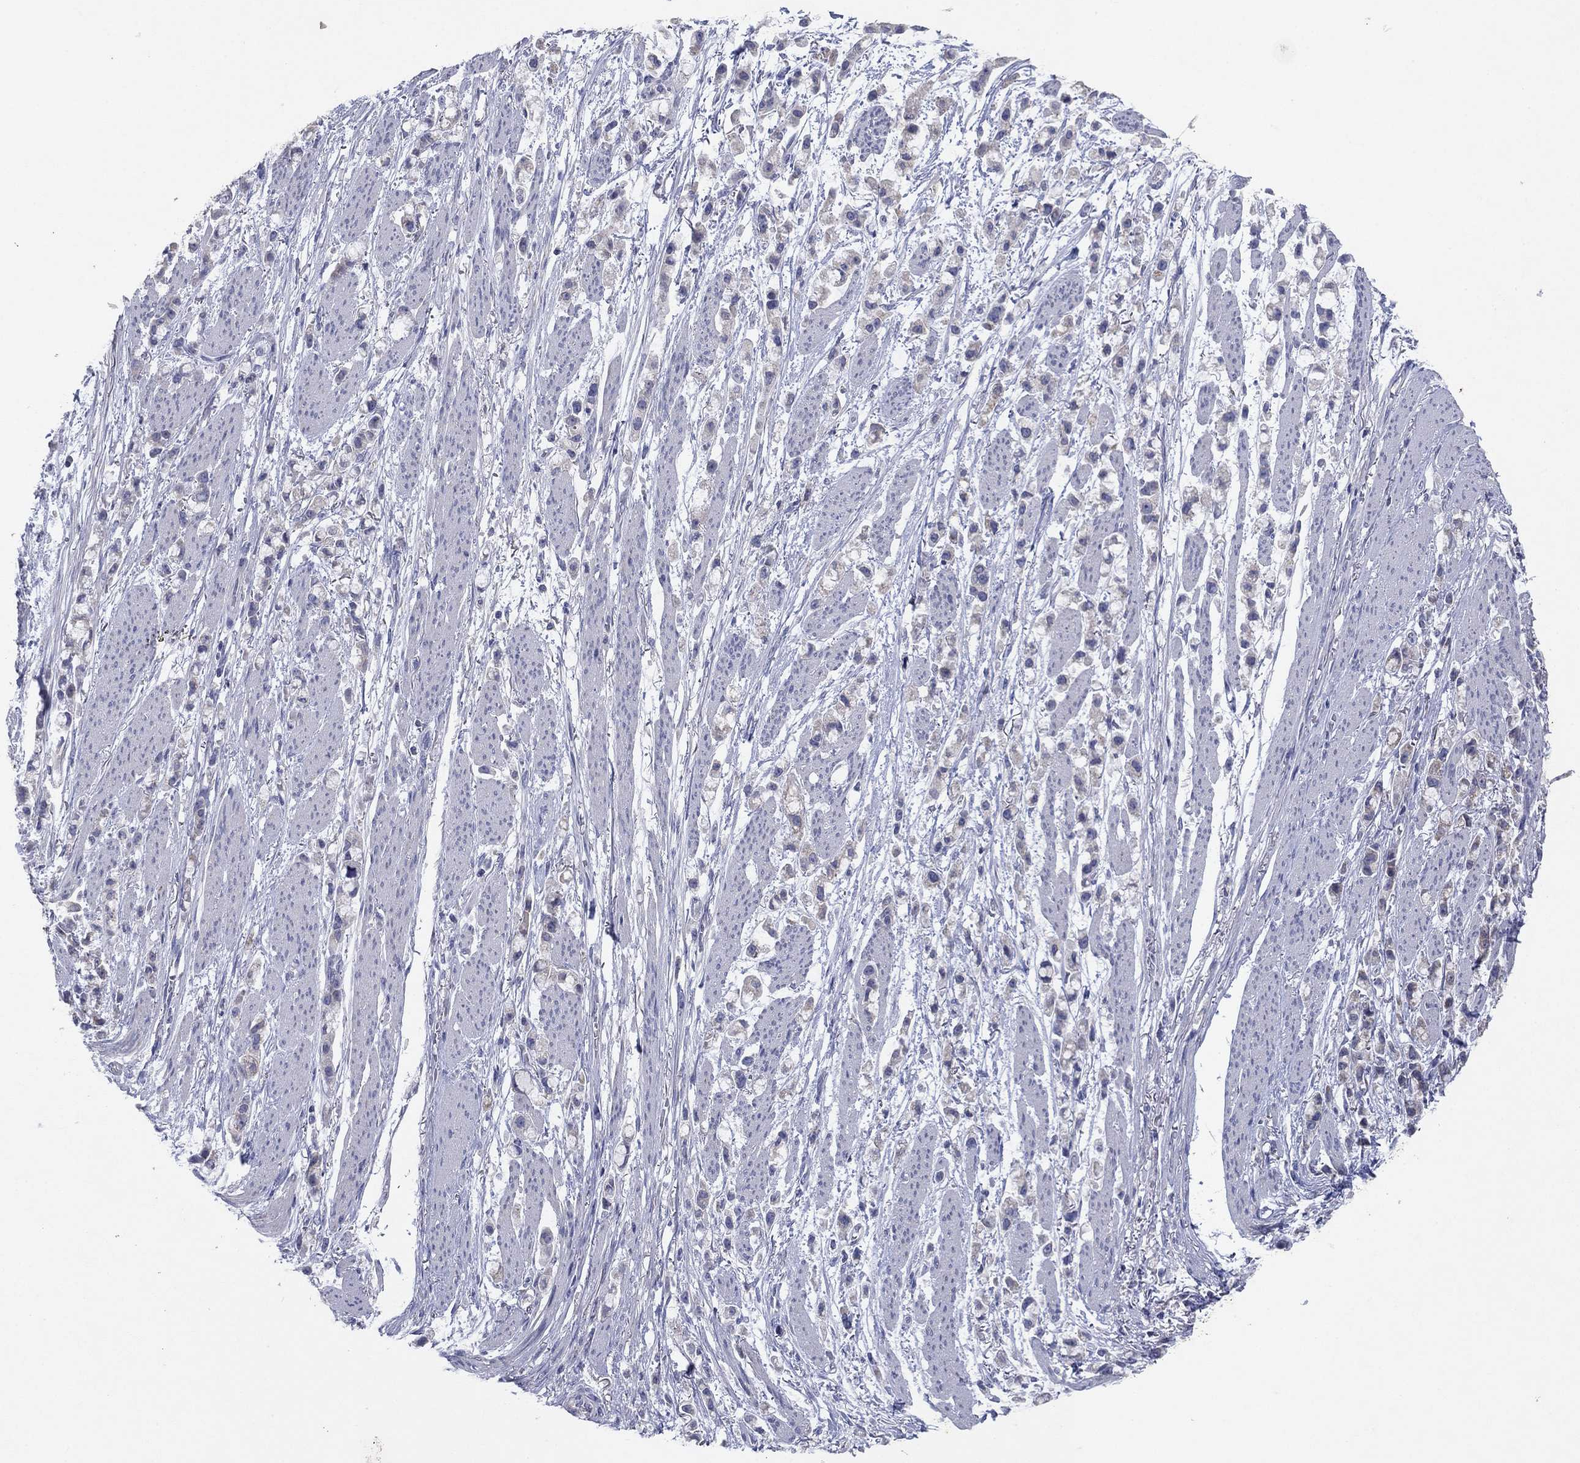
{"staining": {"intensity": "negative", "quantity": "none", "location": "none"}, "tissue": "stomach cancer", "cell_type": "Tumor cells", "image_type": "cancer", "snomed": [{"axis": "morphology", "description": "Adenocarcinoma, NOS"}, {"axis": "topography", "description": "Stomach"}], "caption": "IHC photomicrograph of adenocarcinoma (stomach) stained for a protein (brown), which exhibits no positivity in tumor cells.", "gene": "PTGDS", "patient": {"sex": "female", "age": 81}}